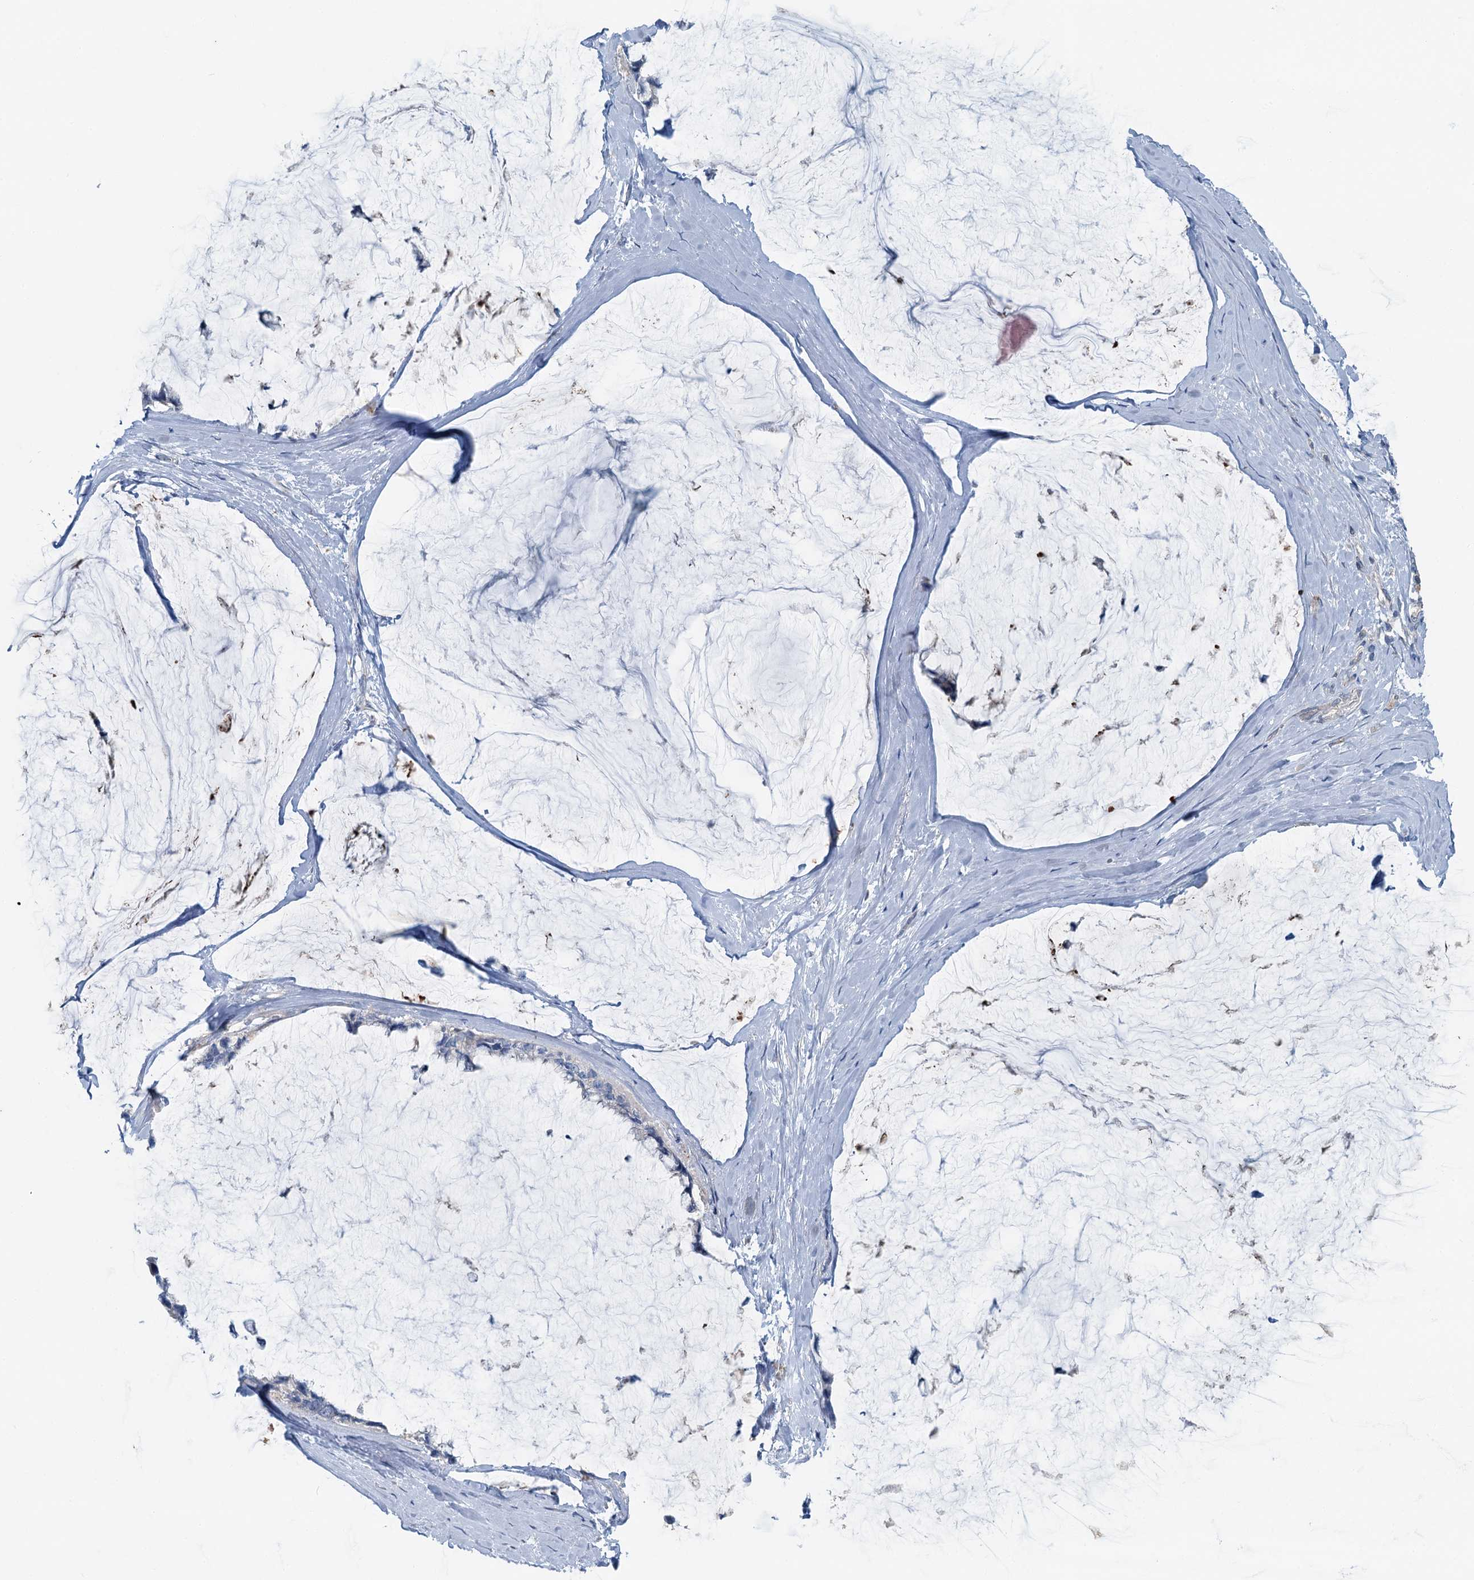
{"staining": {"intensity": "negative", "quantity": "none", "location": "none"}, "tissue": "ovarian cancer", "cell_type": "Tumor cells", "image_type": "cancer", "snomed": [{"axis": "morphology", "description": "Cystadenocarcinoma, mucinous, NOS"}, {"axis": "topography", "description": "Ovary"}], "caption": "This is a micrograph of IHC staining of ovarian cancer, which shows no staining in tumor cells. (Stains: DAB (3,3'-diaminobenzidine) immunohistochemistry with hematoxylin counter stain, Microscopy: brightfield microscopy at high magnification).", "gene": "C6orf120", "patient": {"sex": "female", "age": 39}}